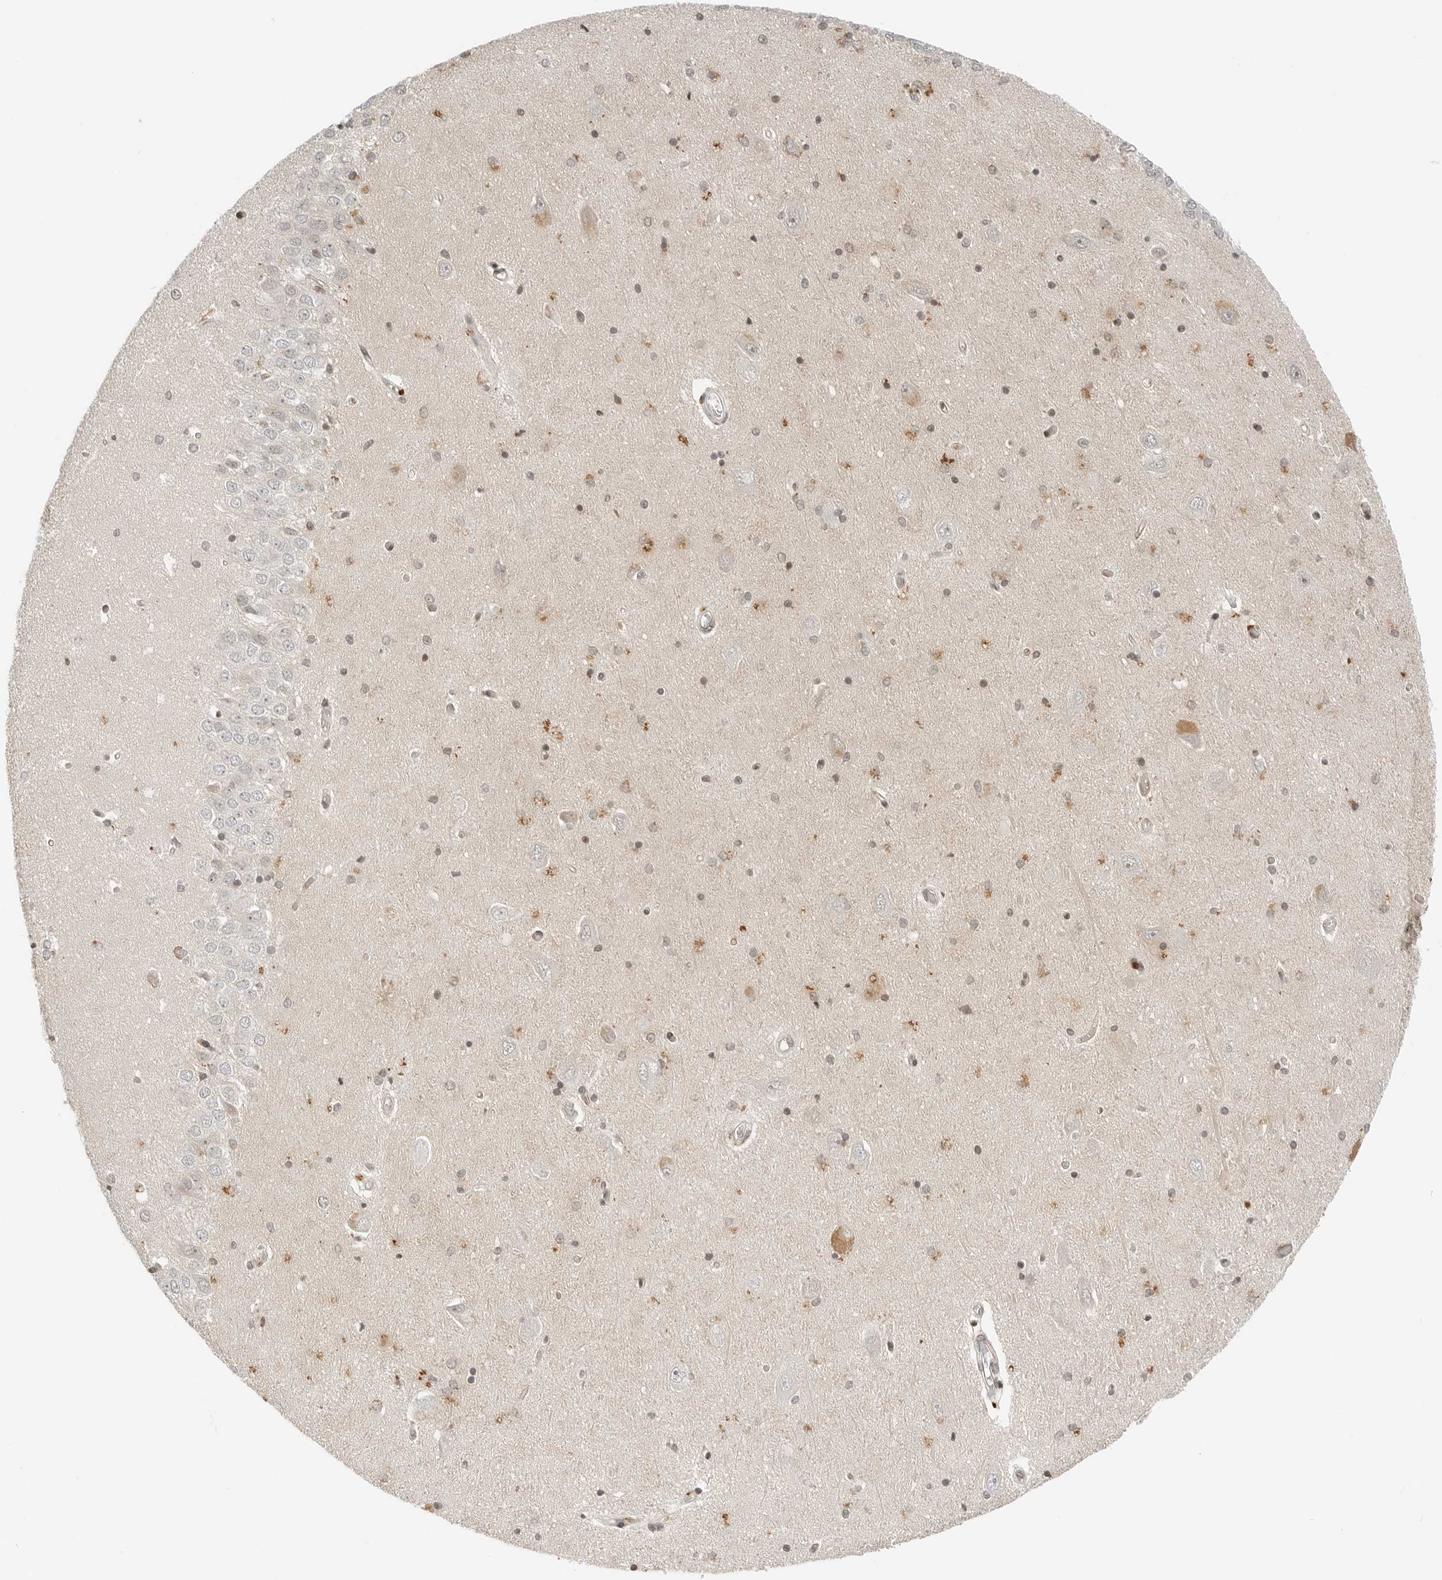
{"staining": {"intensity": "weak", "quantity": "25%-75%", "location": "cytoplasmic/membranous"}, "tissue": "hippocampus", "cell_type": "Glial cells", "image_type": "normal", "snomed": [{"axis": "morphology", "description": "Normal tissue, NOS"}, {"axis": "topography", "description": "Hippocampus"}], "caption": "IHC histopathology image of normal human hippocampus stained for a protein (brown), which reveals low levels of weak cytoplasmic/membranous expression in approximately 25%-75% of glial cells.", "gene": "CRTC2", "patient": {"sex": "male", "age": 45}}